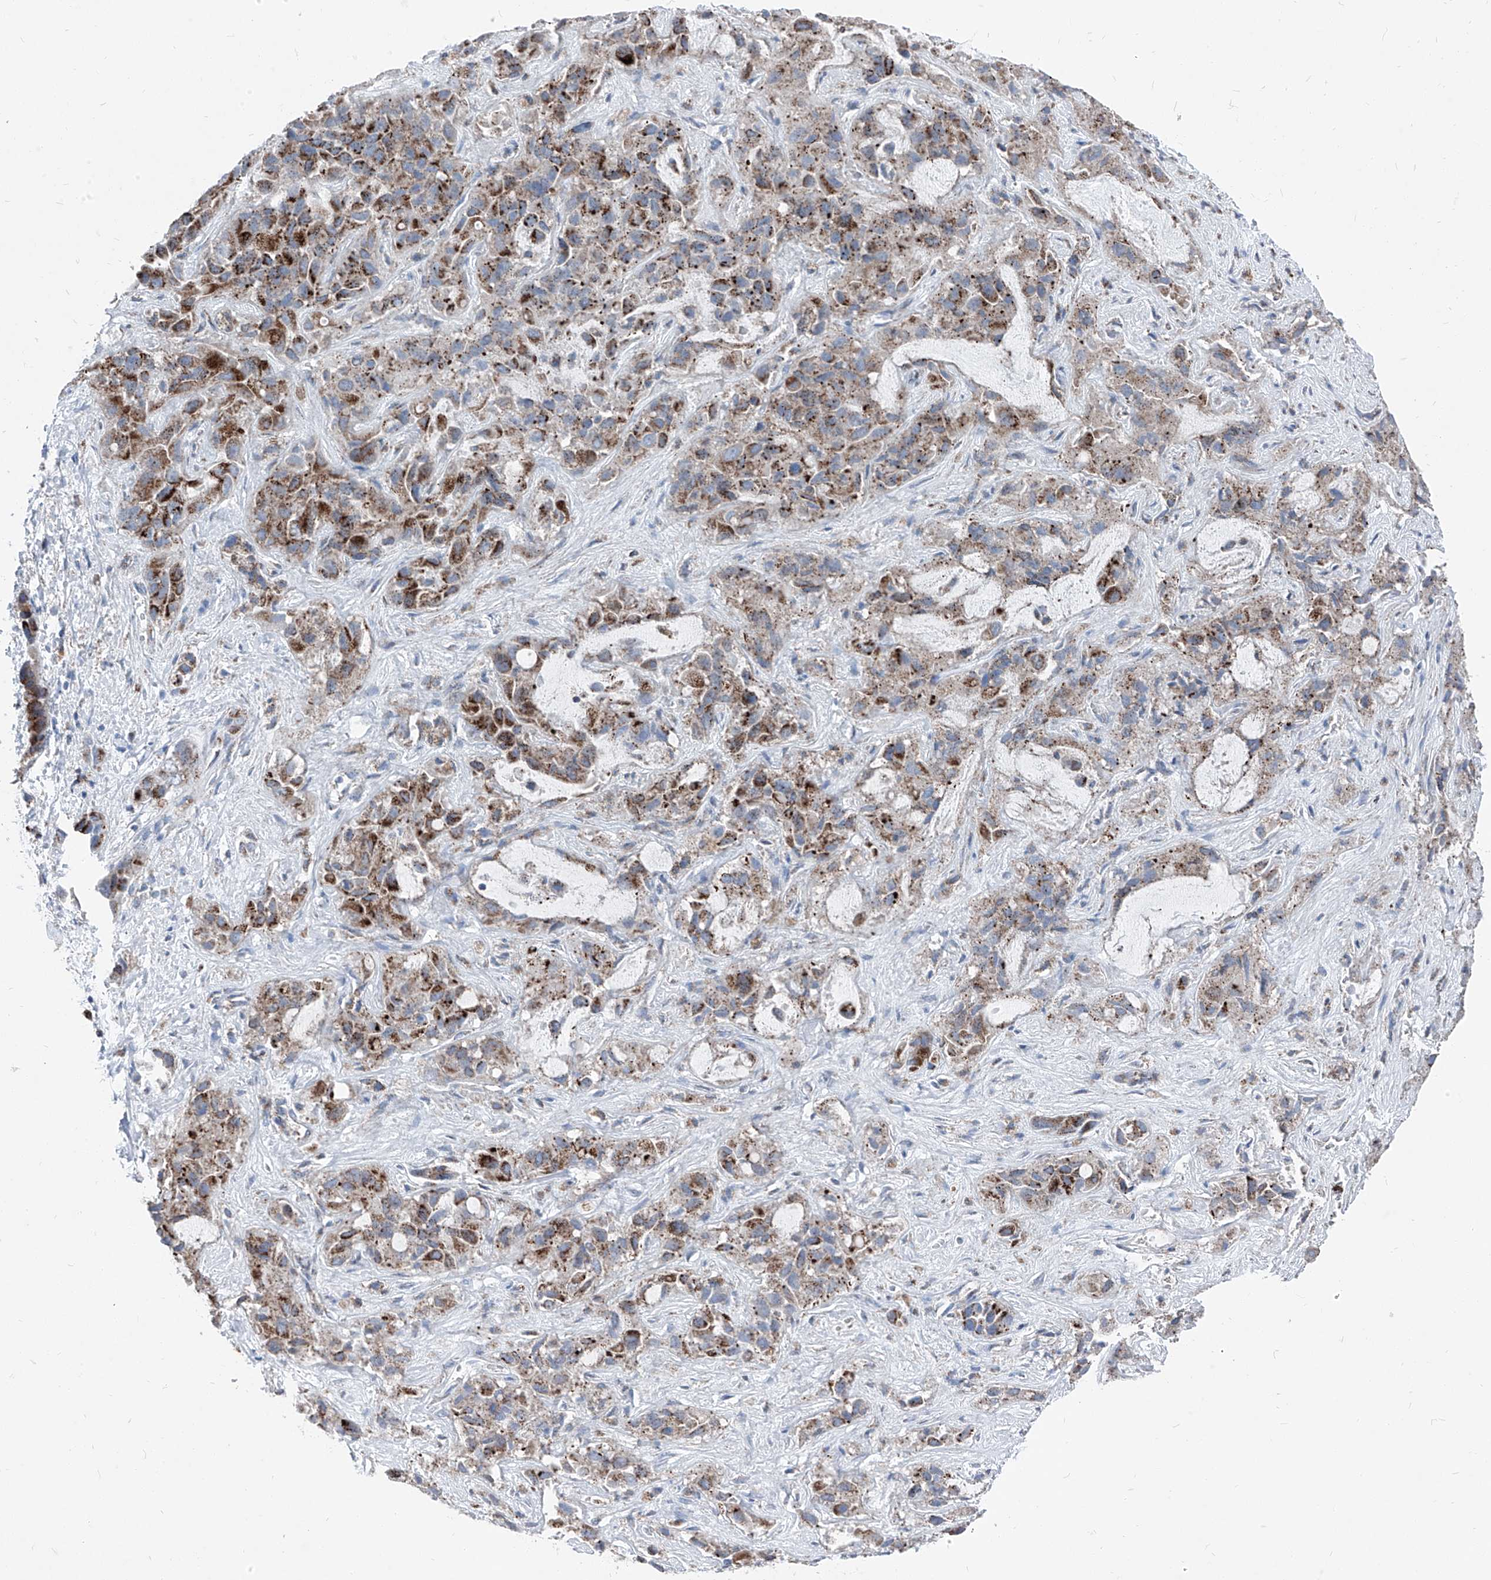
{"staining": {"intensity": "strong", "quantity": ">75%", "location": "cytoplasmic/membranous"}, "tissue": "liver cancer", "cell_type": "Tumor cells", "image_type": "cancer", "snomed": [{"axis": "morphology", "description": "Cholangiocarcinoma"}, {"axis": "topography", "description": "Liver"}], "caption": "Protein positivity by immunohistochemistry demonstrates strong cytoplasmic/membranous staining in approximately >75% of tumor cells in liver cancer.", "gene": "AGPS", "patient": {"sex": "female", "age": 52}}